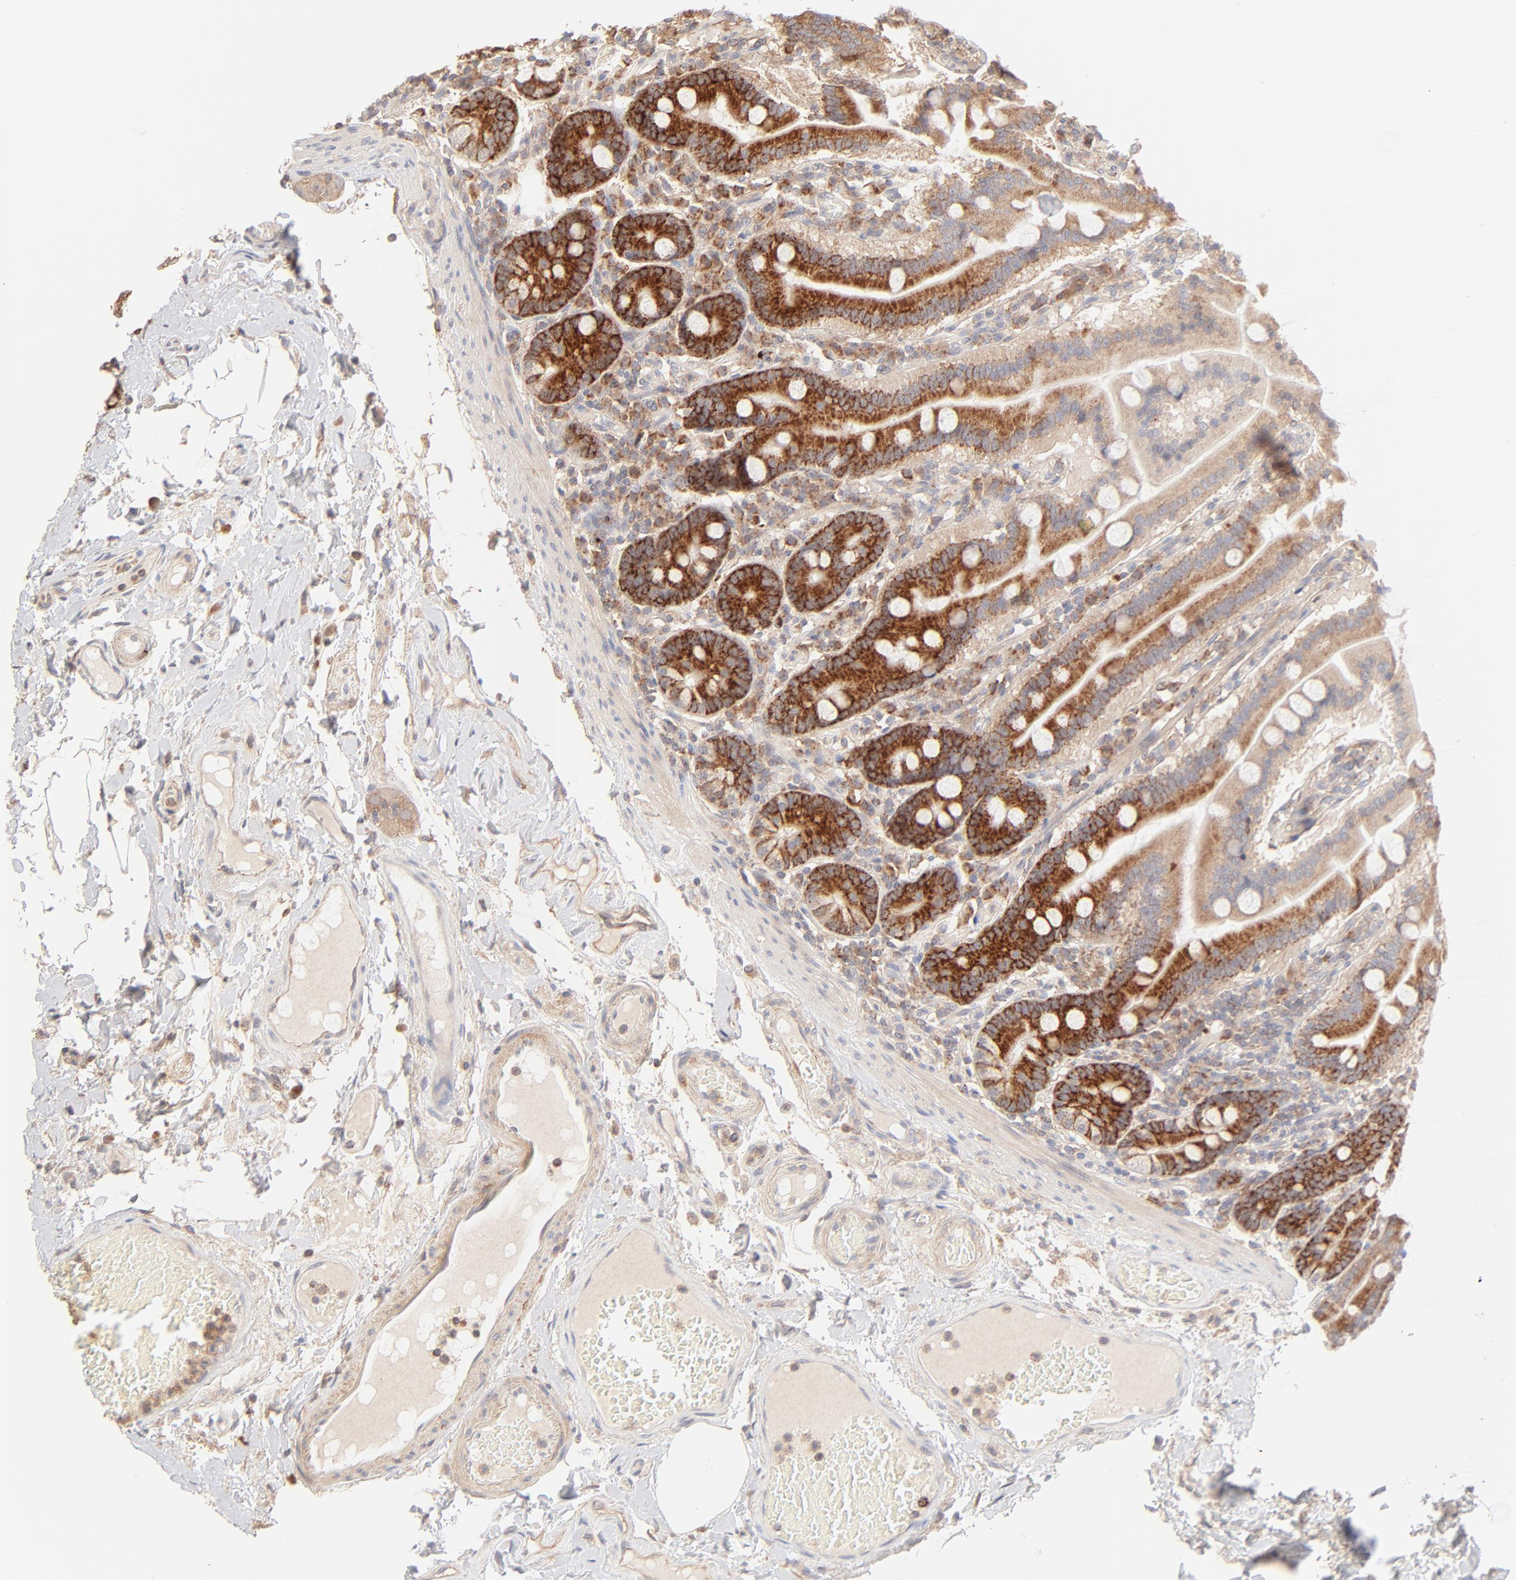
{"staining": {"intensity": "strong", "quantity": ">75%", "location": "cytoplasmic/membranous"}, "tissue": "duodenum", "cell_type": "Glandular cells", "image_type": "normal", "snomed": [{"axis": "morphology", "description": "Normal tissue, NOS"}, {"axis": "topography", "description": "Duodenum"}], "caption": "Benign duodenum was stained to show a protein in brown. There is high levels of strong cytoplasmic/membranous positivity in approximately >75% of glandular cells. (DAB IHC, brown staining for protein, blue staining for nuclei).", "gene": "CSPG4", "patient": {"sex": "female", "age": 64}}